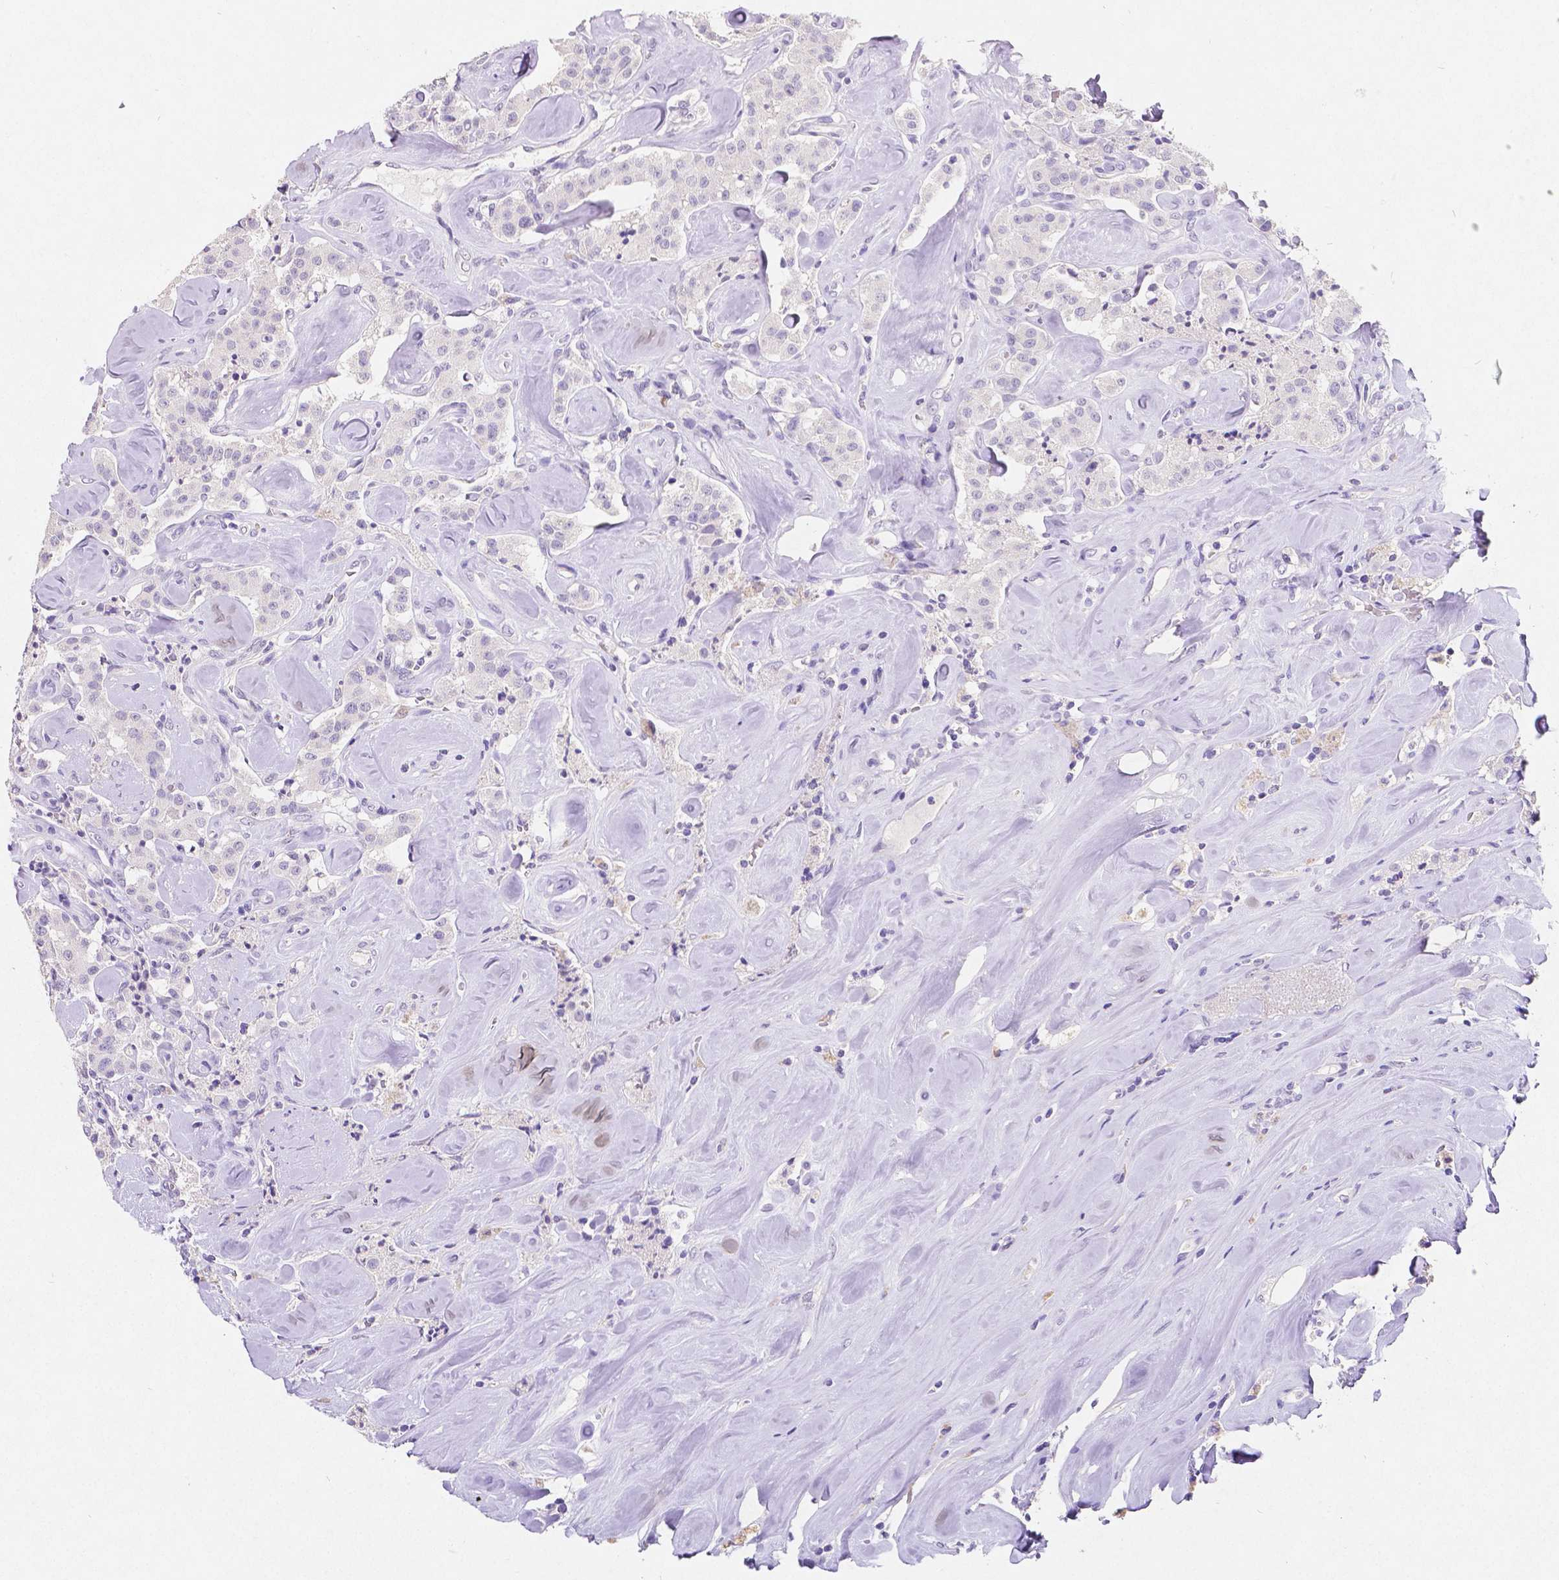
{"staining": {"intensity": "negative", "quantity": "none", "location": "none"}, "tissue": "carcinoid", "cell_type": "Tumor cells", "image_type": "cancer", "snomed": [{"axis": "morphology", "description": "Carcinoid, malignant, NOS"}, {"axis": "topography", "description": "Pancreas"}], "caption": "Immunohistochemical staining of carcinoid displays no significant staining in tumor cells.", "gene": "SATB2", "patient": {"sex": "male", "age": 41}}